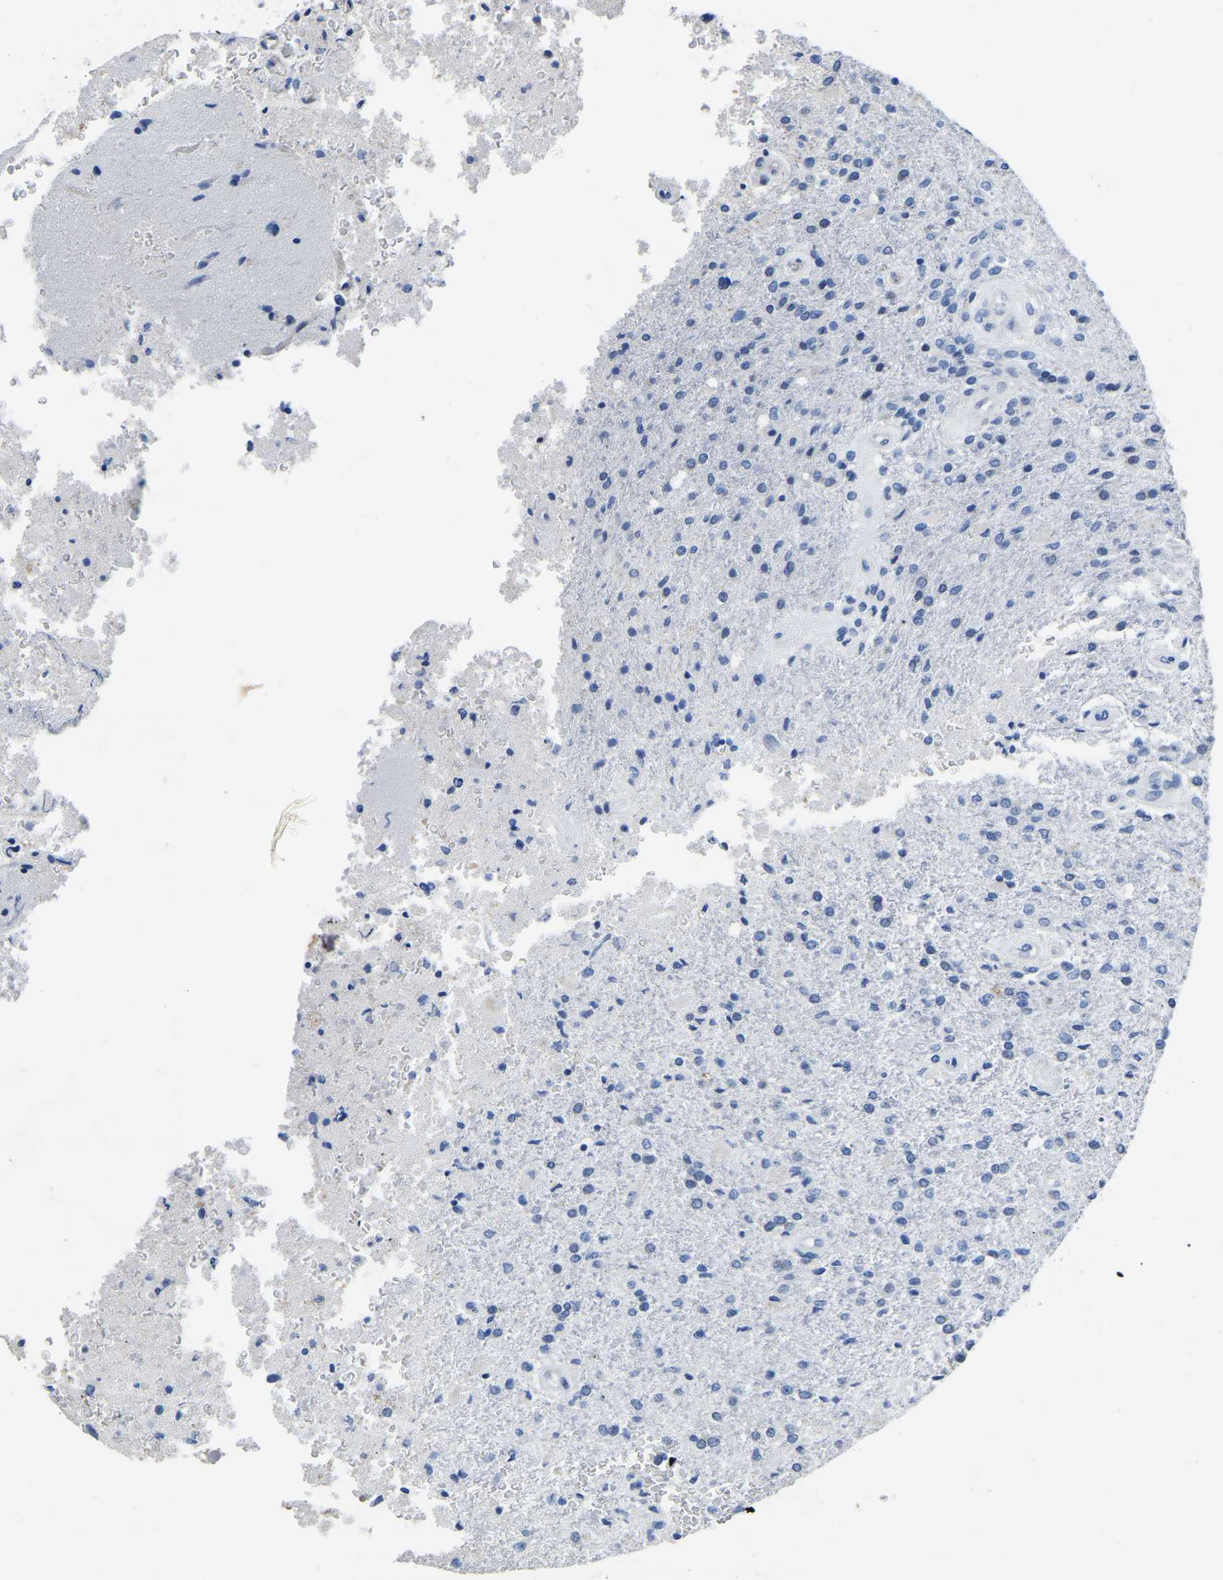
{"staining": {"intensity": "negative", "quantity": "none", "location": "none"}, "tissue": "glioma", "cell_type": "Tumor cells", "image_type": "cancer", "snomed": [{"axis": "morphology", "description": "Normal tissue, NOS"}, {"axis": "morphology", "description": "Glioma, malignant, High grade"}, {"axis": "topography", "description": "Cerebral cortex"}], "caption": "Protein analysis of glioma exhibits no significant expression in tumor cells. (Brightfield microscopy of DAB (3,3'-diaminobenzidine) IHC at high magnification).", "gene": "SLC45A3", "patient": {"sex": "male", "age": 77}}